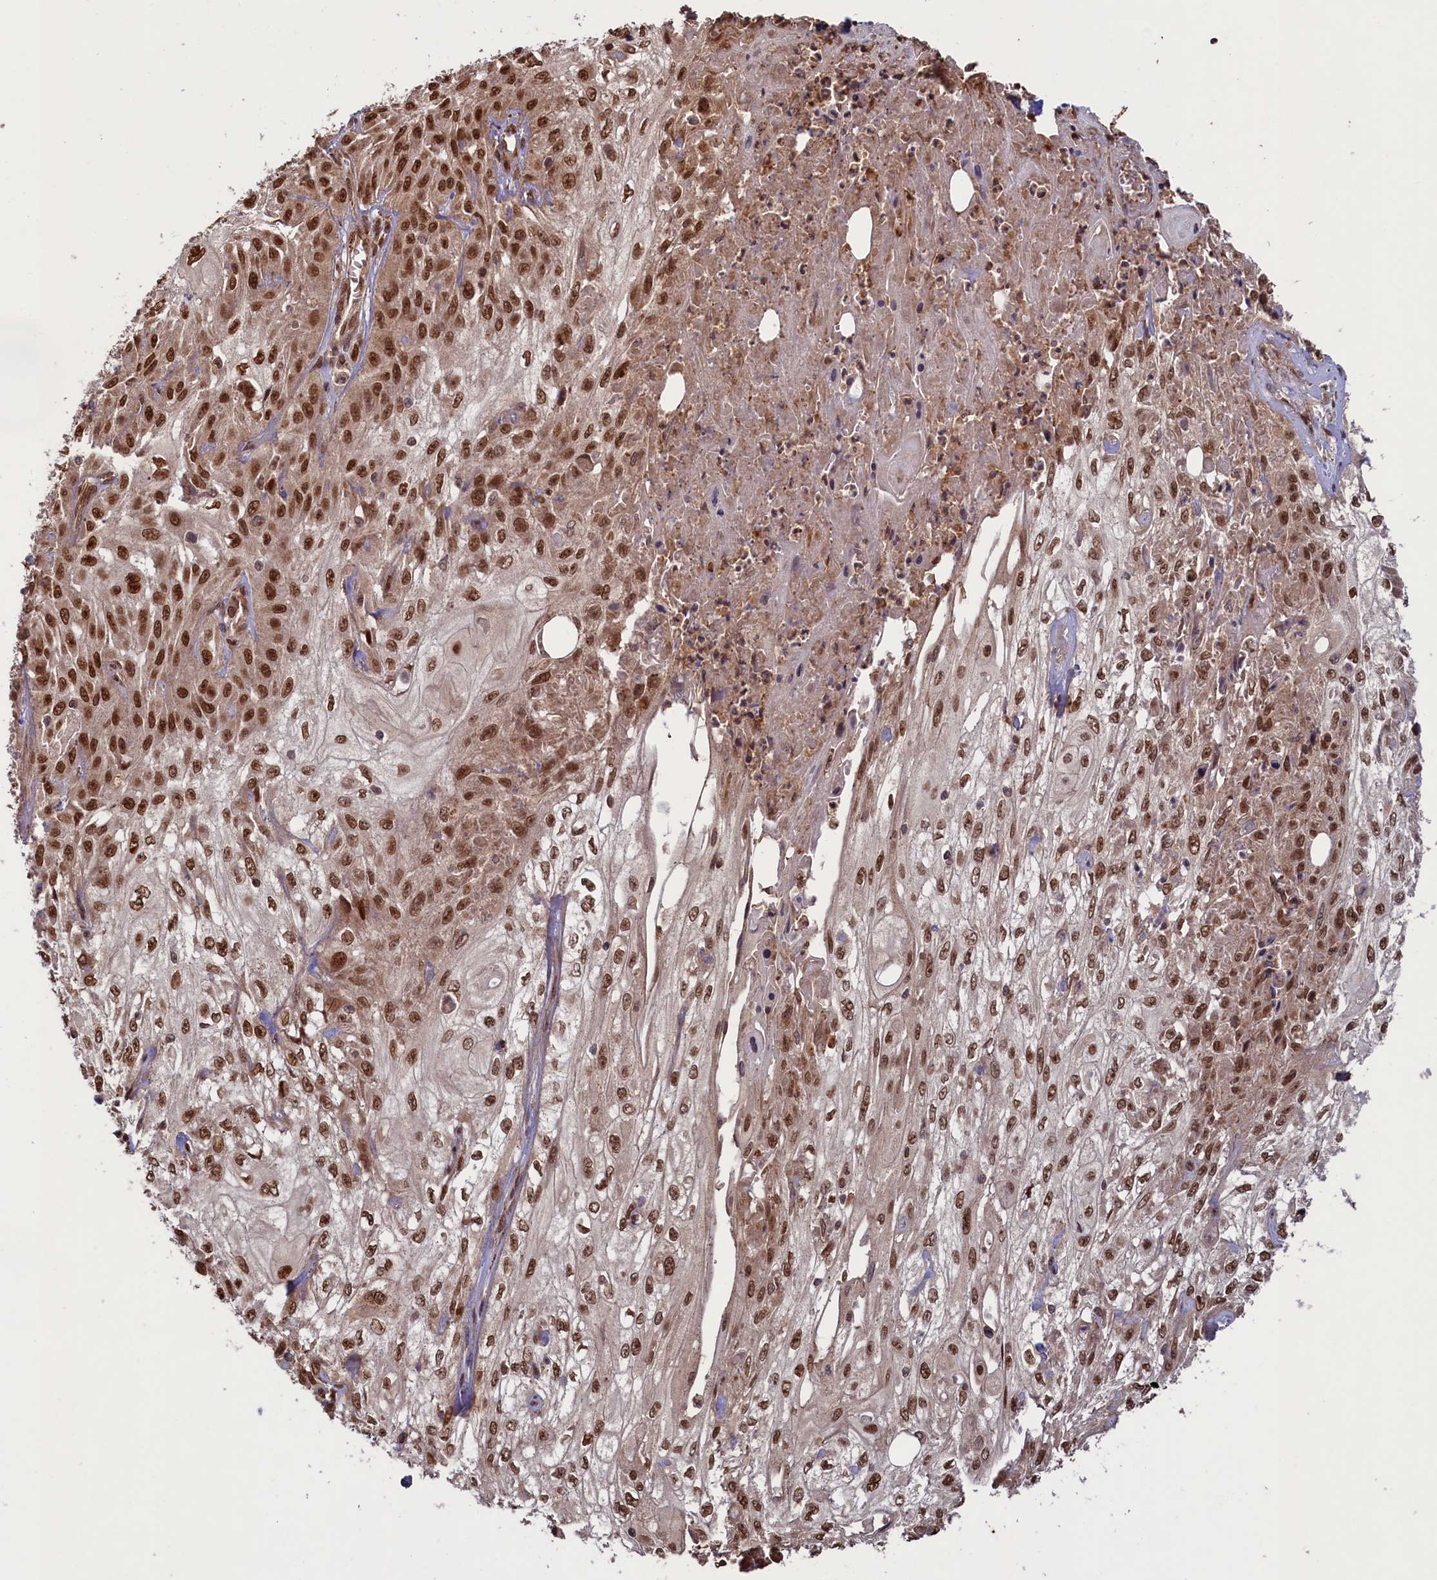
{"staining": {"intensity": "strong", "quantity": ">75%", "location": "nuclear"}, "tissue": "skin cancer", "cell_type": "Tumor cells", "image_type": "cancer", "snomed": [{"axis": "morphology", "description": "Squamous cell carcinoma, NOS"}, {"axis": "morphology", "description": "Squamous cell carcinoma, metastatic, NOS"}, {"axis": "topography", "description": "Skin"}, {"axis": "topography", "description": "Lymph node"}], "caption": "High-power microscopy captured an immunohistochemistry (IHC) histopathology image of skin metastatic squamous cell carcinoma, revealing strong nuclear positivity in approximately >75% of tumor cells.", "gene": "NAE1", "patient": {"sex": "male", "age": 75}}